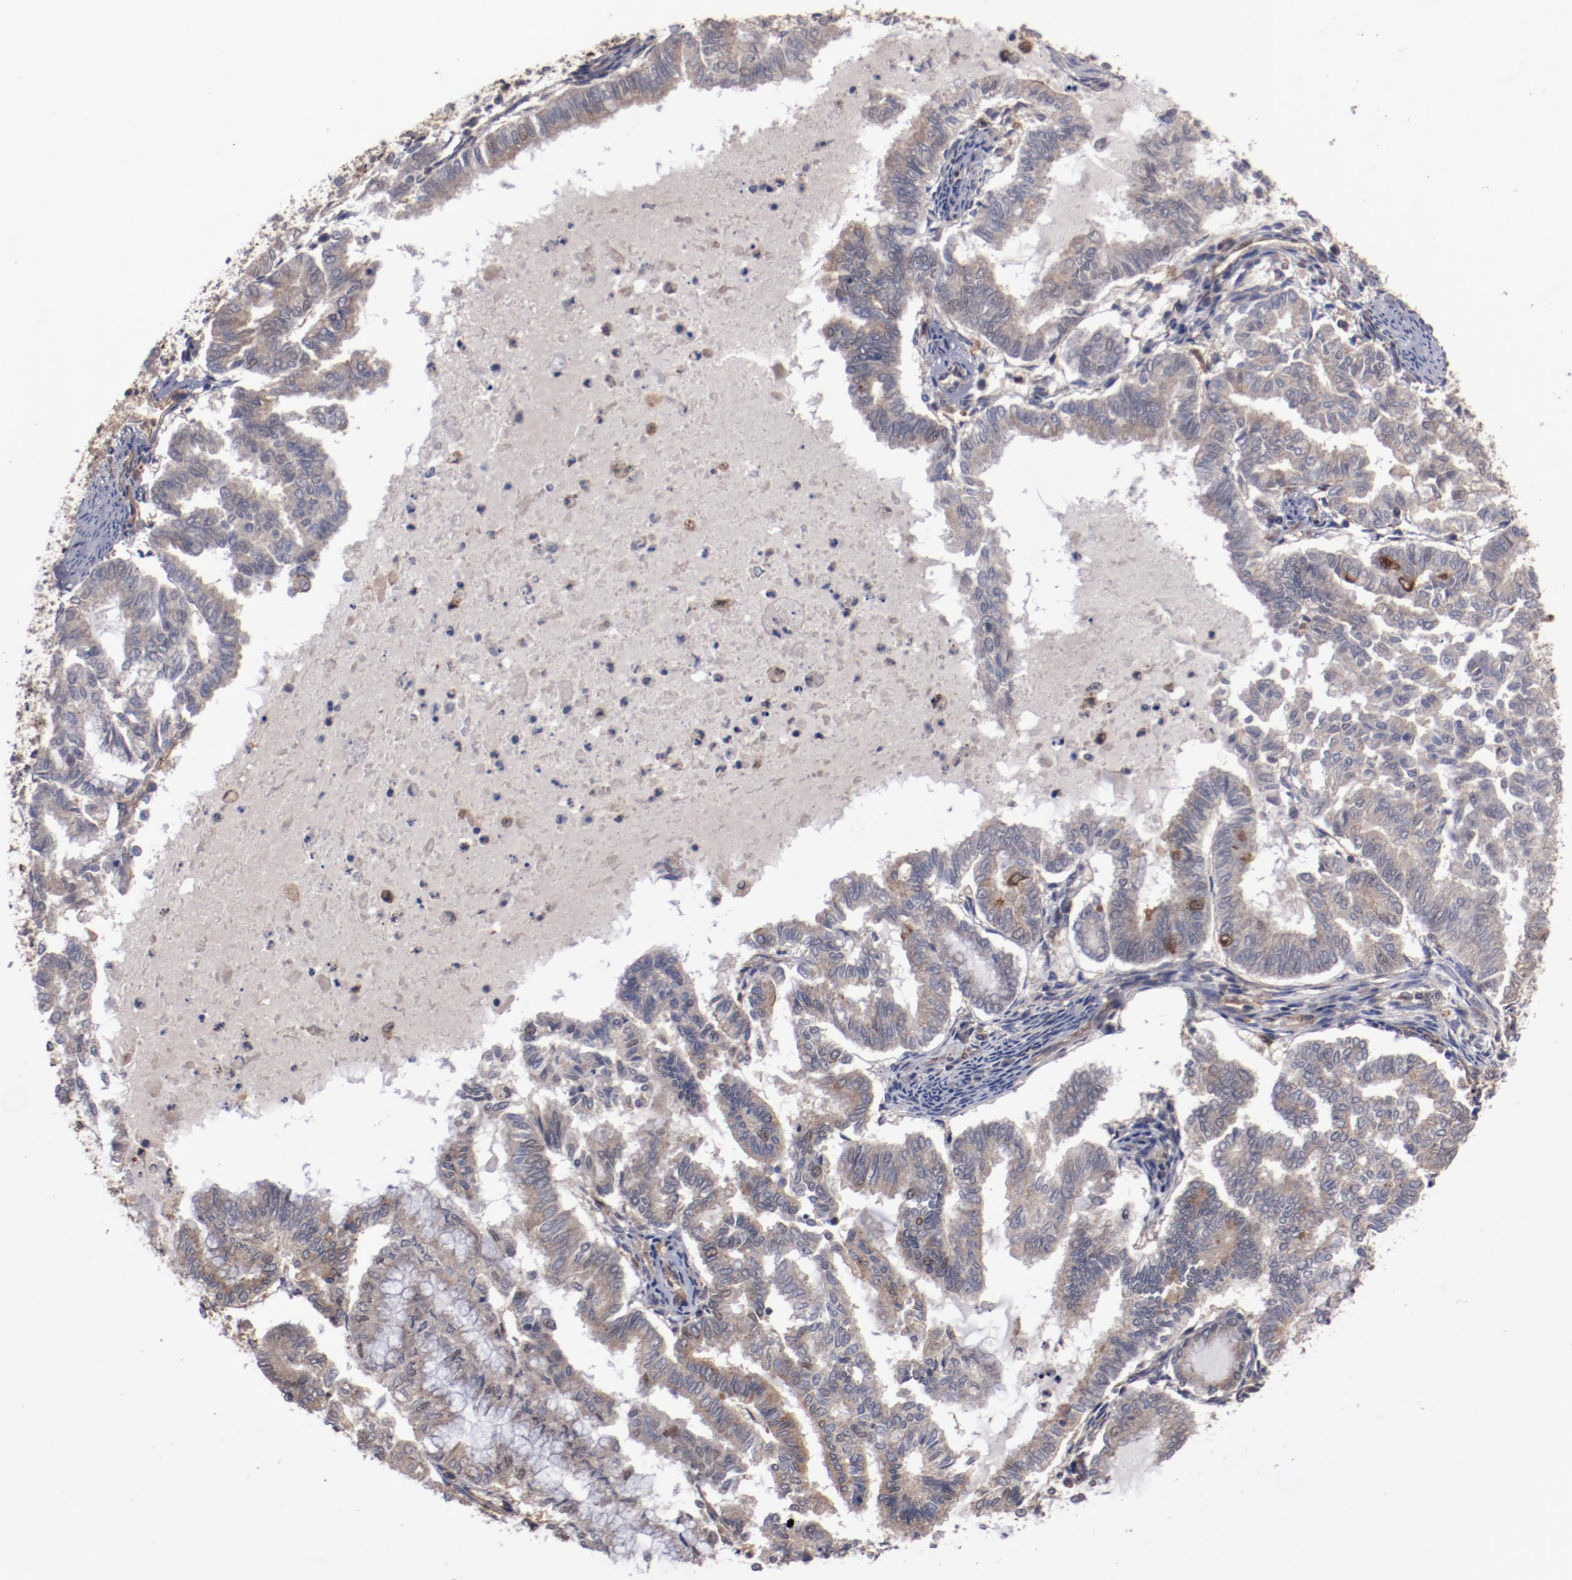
{"staining": {"intensity": "moderate", "quantity": ">75%", "location": "cytoplasmic/membranous"}, "tissue": "endometrial cancer", "cell_type": "Tumor cells", "image_type": "cancer", "snomed": [{"axis": "morphology", "description": "Adenocarcinoma, NOS"}, {"axis": "topography", "description": "Endometrium"}], "caption": "Endometrial cancer (adenocarcinoma) tissue displays moderate cytoplasmic/membranous staining in about >75% of tumor cells, visualized by immunohistochemistry. The staining was performed using DAB (3,3'-diaminobenzidine), with brown indicating positive protein expression. Nuclei are stained blue with hematoxylin.", "gene": "DNAAF2", "patient": {"sex": "female", "age": 79}}